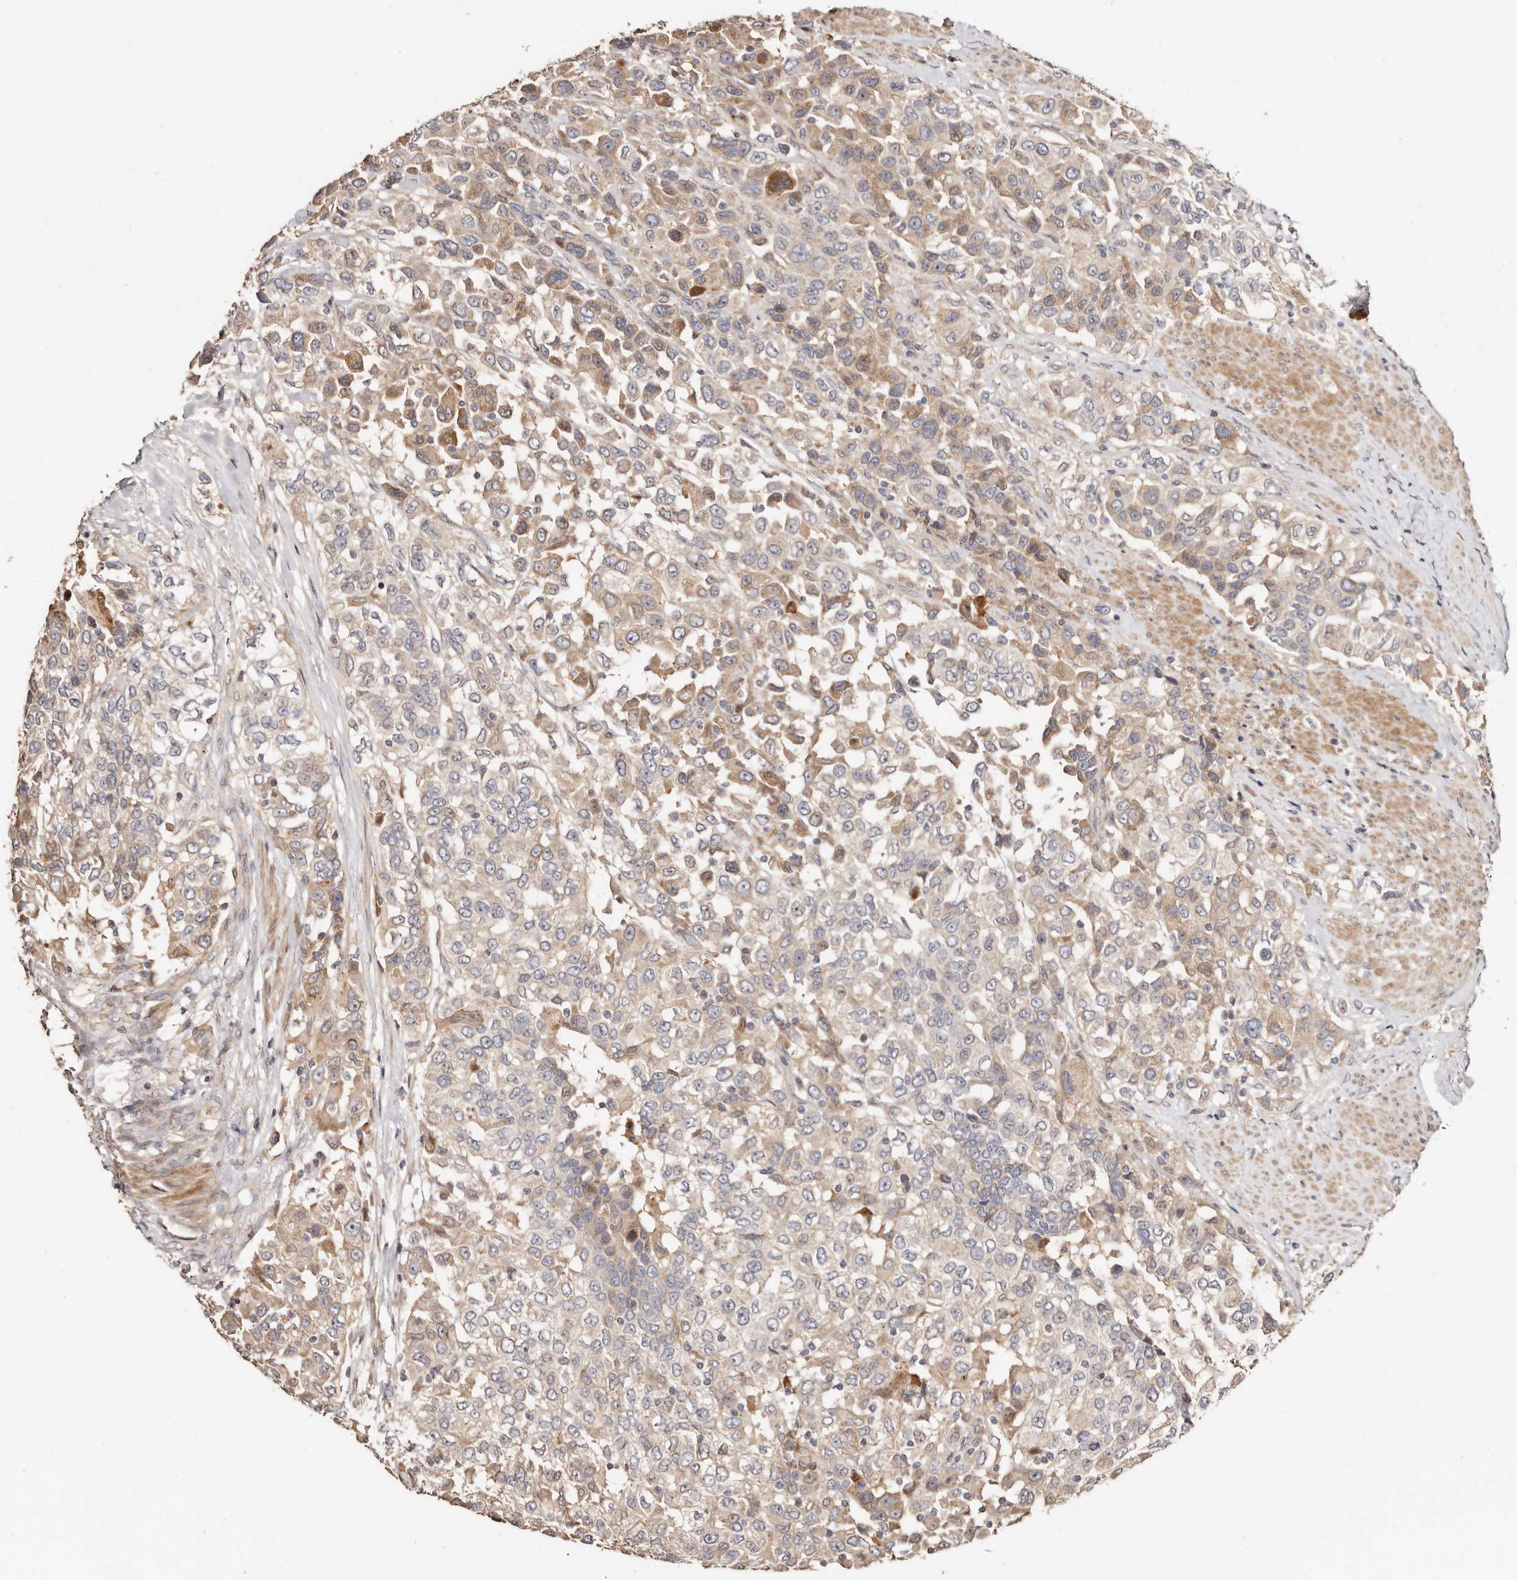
{"staining": {"intensity": "moderate", "quantity": "<25%", "location": "cytoplasmic/membranous"}, "tissue": "urothelial cancer", "cell_type": "Tumor cells", "image_type": "cancer", "snomed": [{"axis": "morphology", "description": "Urothelial carcinoma, High grade"}, {"axis": "topography", "description": "Urinary bladder"}], "caption": "Urothelial cancer stained with a protein marker demonstrates moderate staining in tumor cells.", "gene": "APOL6", "patient": {"sex": "female", "age": 80}}